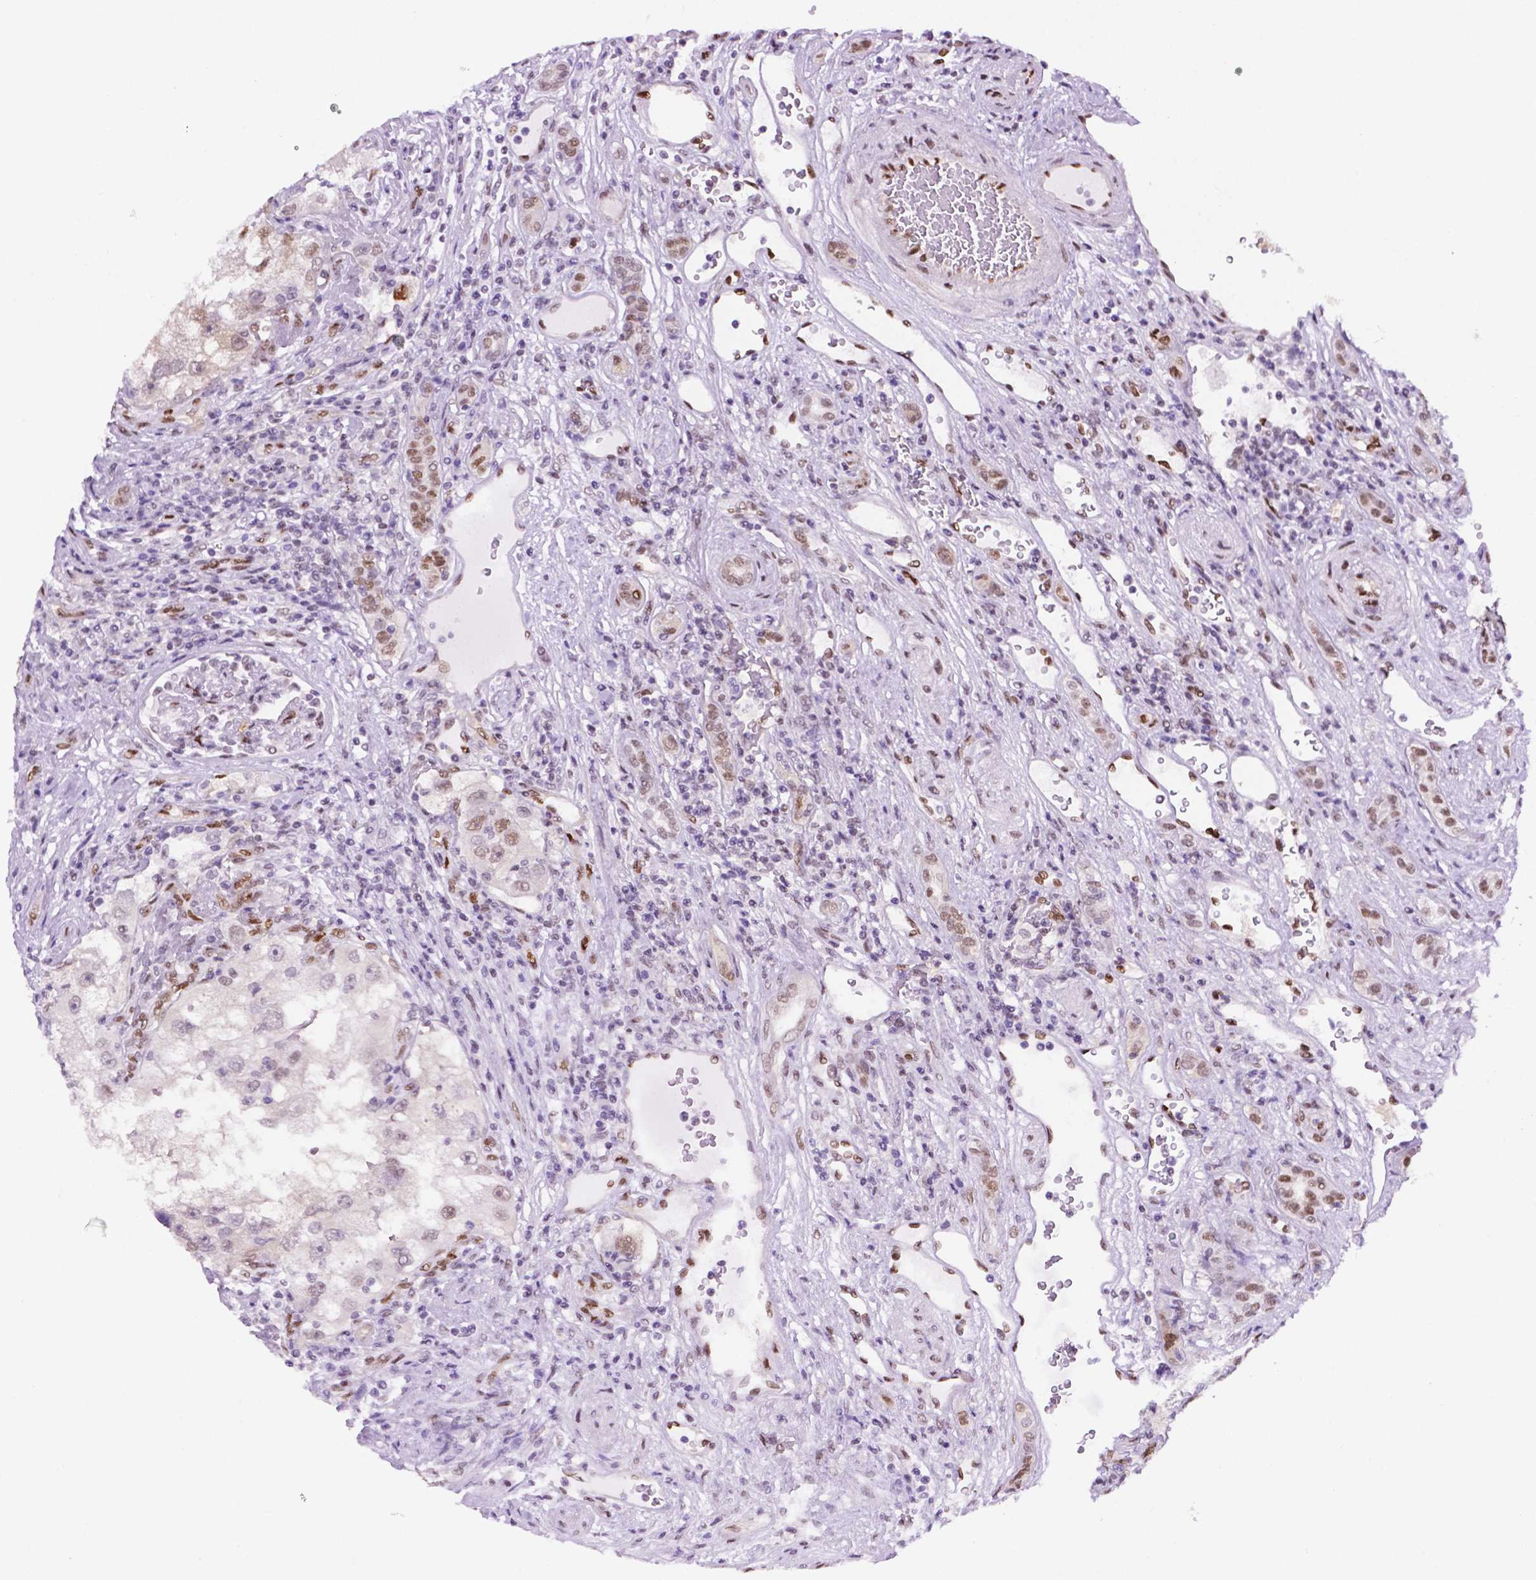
{"staining": {"intensity": "weak", "quantity": "<25%", "location": "nuclear"}, "tissue": "renal cancer", "cell_type": "Tumor cells", "image_type": "cancer", "snomed": [{"axis": "morphology", "description": "Adenocarcinoma, NOS"}, {"axis": "topography", "description": "Kidney"}], "caption": "This is an IHC image of renal cancer (adenocarcinoma). There is no expression in tumor cells.", "gene": "ERF", "patient": {"sex": "male", "age": 63}}